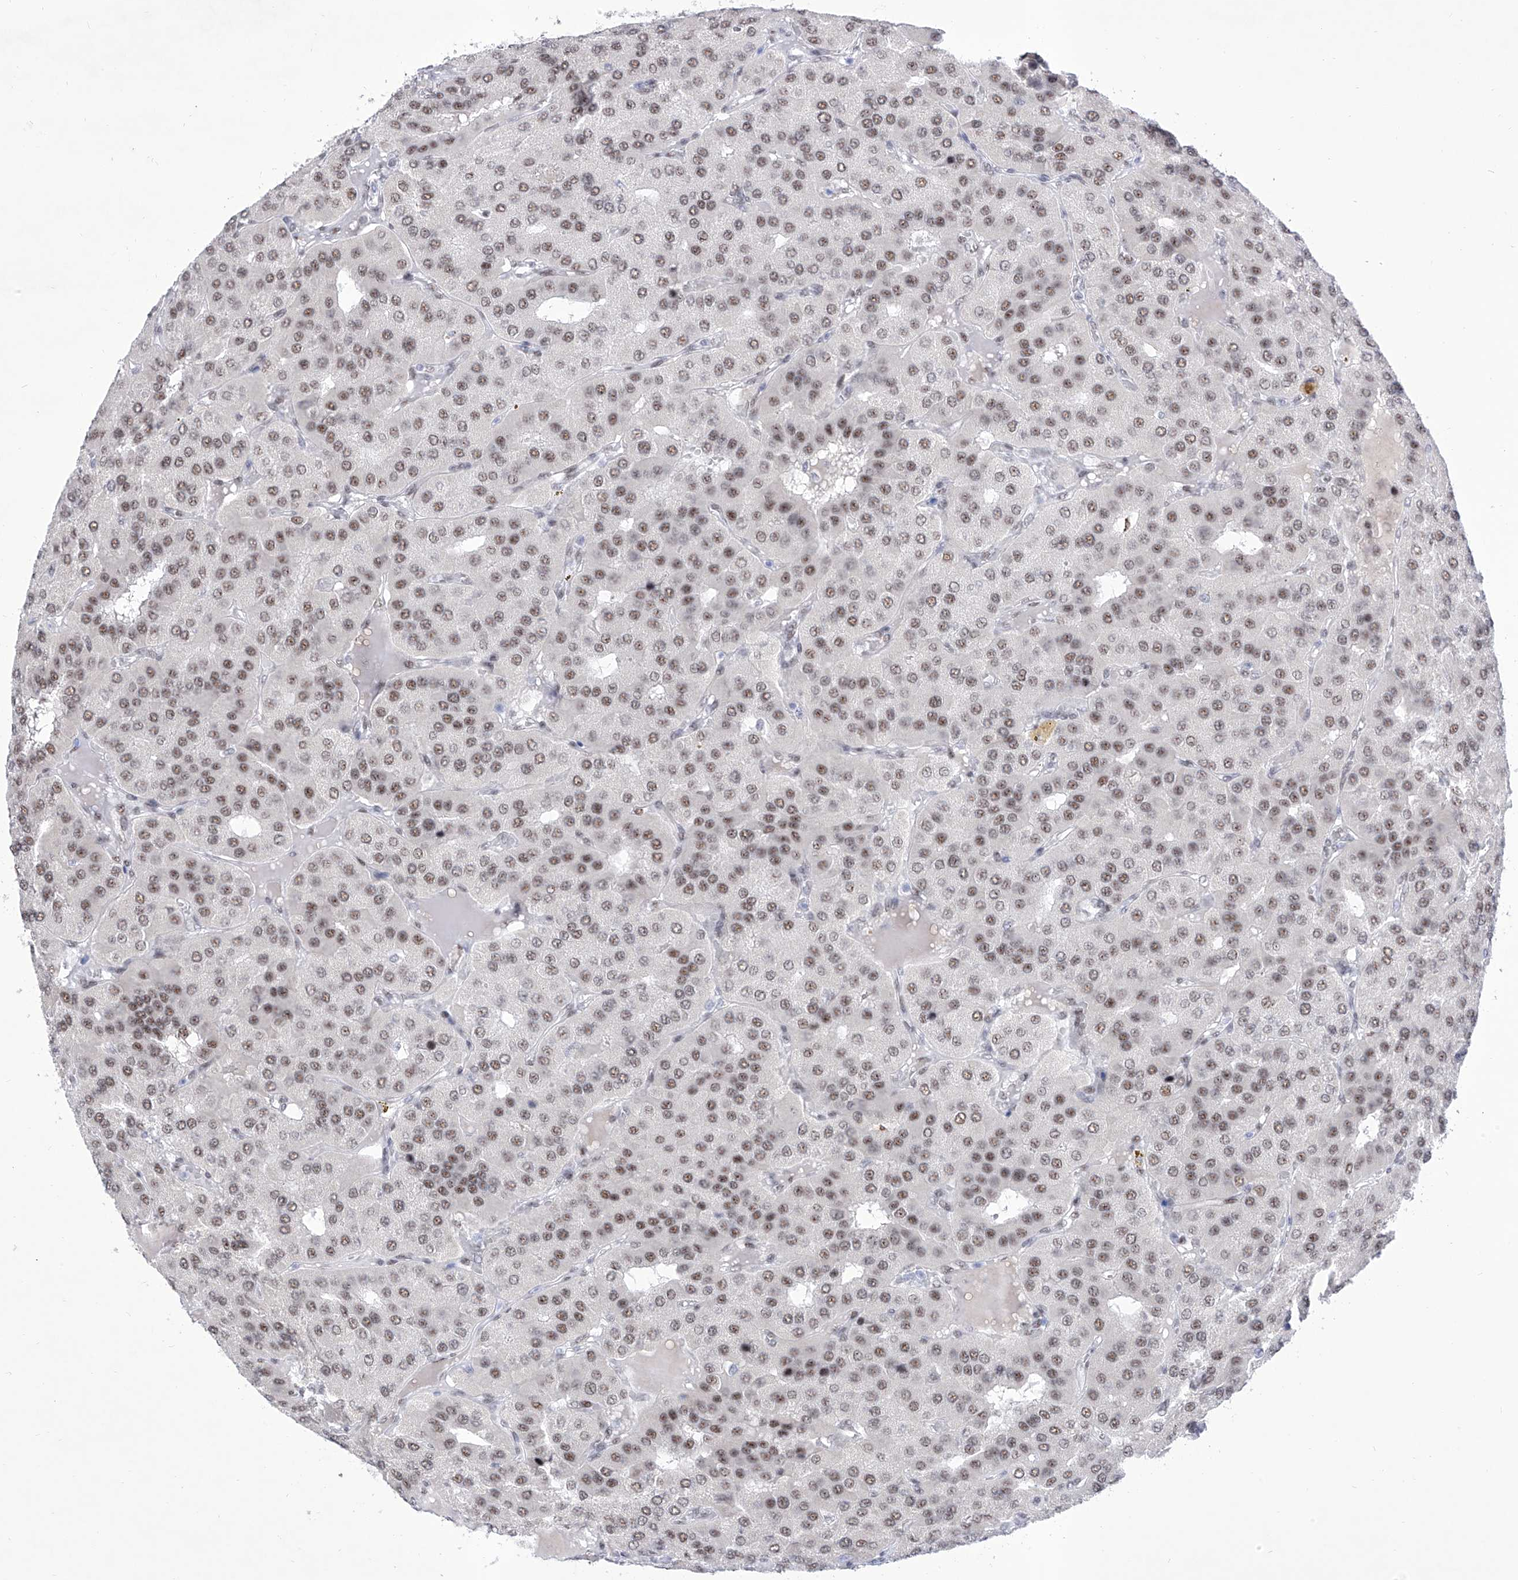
{"staining": {"intensity": "moderate", "quantity": ">75%", "location": "nuclear"}, "tissue": "parathyroid gland", "cell_type": "Glandular cells", "image_type": "normal", "snomed": [{"axis": "morphology", "description": "Normal tissue, NOS"}, {"axis": "morphology", "description": "Adenoma, NOS"}, {"axis": "topography", "description": "Parathyroid gland"}], "caption": "IHC staining of unremarkable parathyroid gland, which demonstrates medium levels of moderate nuclear positivity in about >75% of glandular cells indicating moderate nuclear protein positivity. The staining was performed using DAB (3,3'-diaminobenzidine) (brown) for protein detection and nuclei were counterstained in hematoxylin (blue).", "gene": "ATN1", "patient": {"sex": "female", "age": 86}}